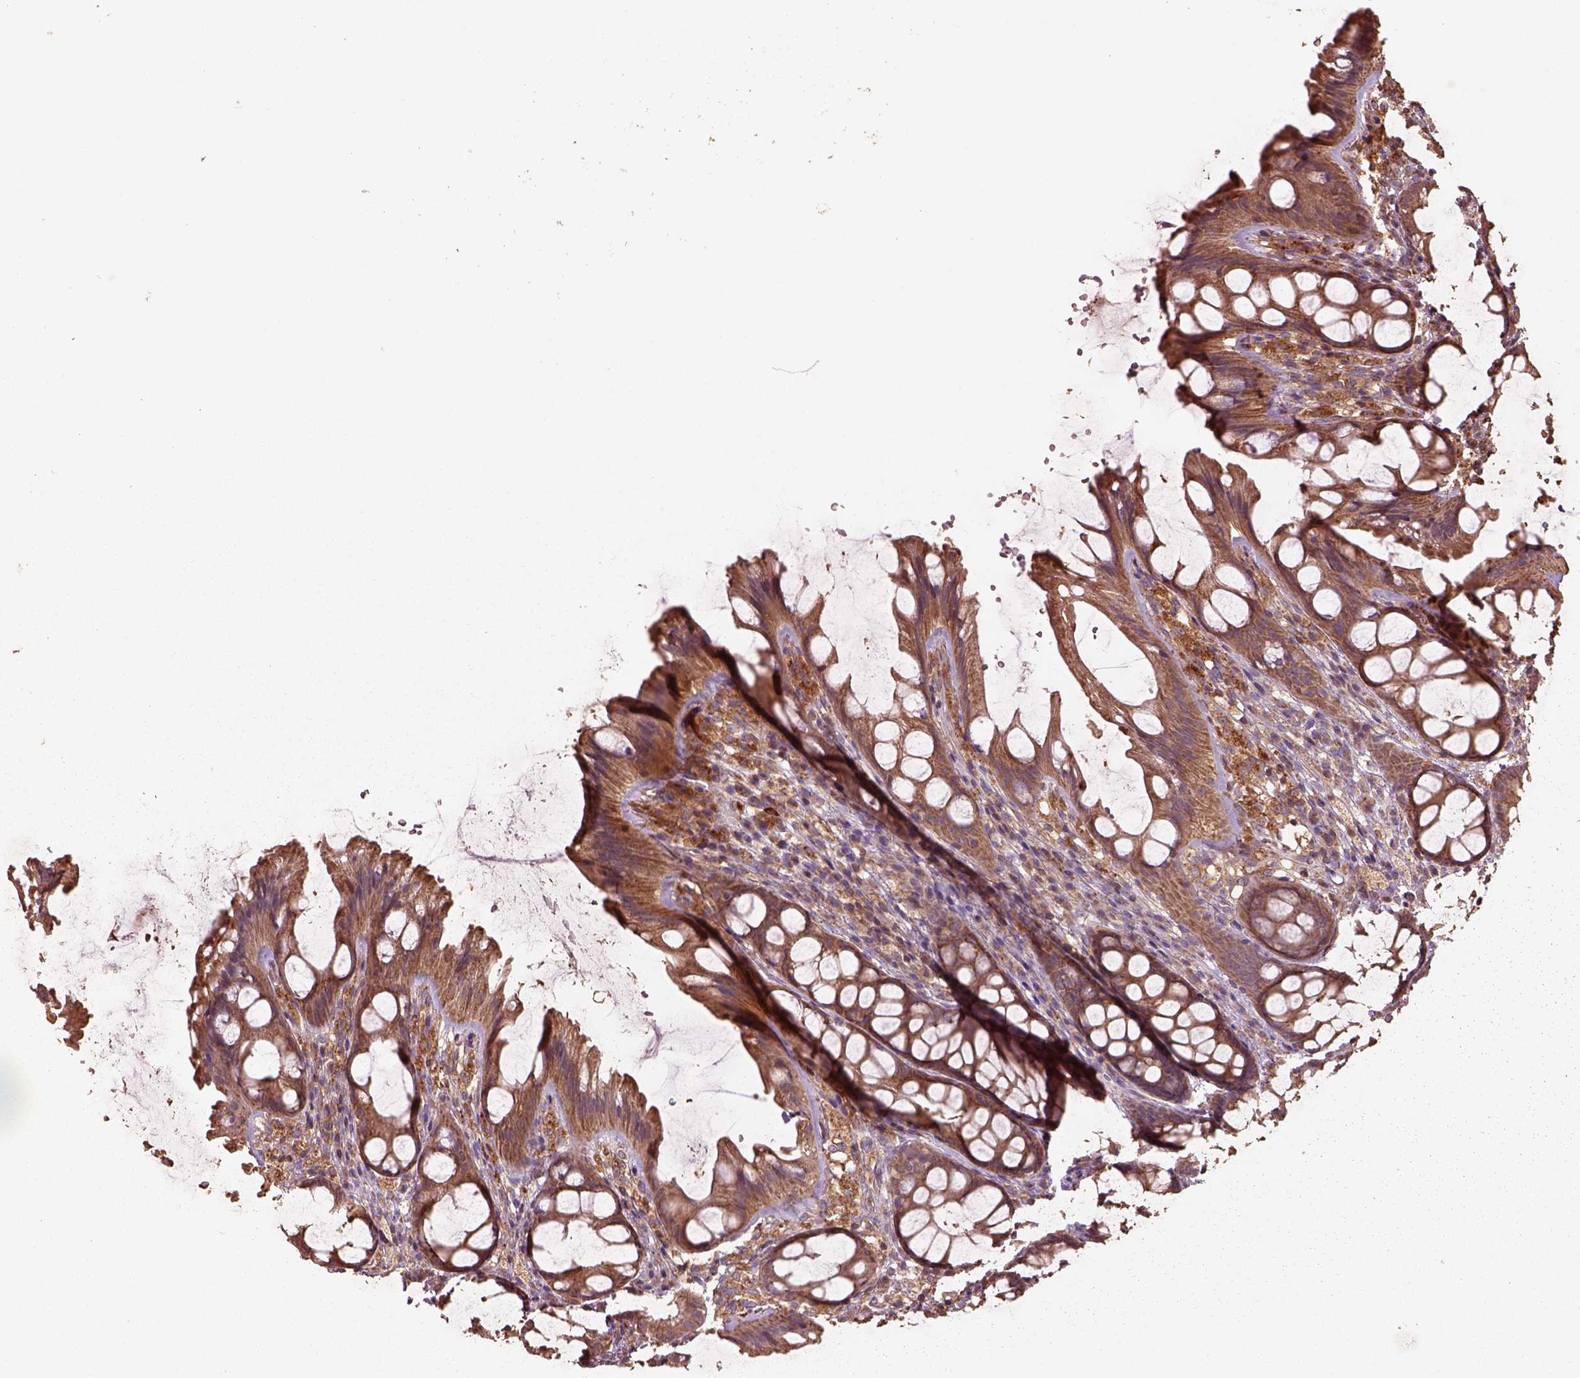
{"staining": {"intensity": "weak", "quantity": ">75%", "location": "cytoplasmic/membranous"}, "tissue": "colon", "cell_type": "Endothelial cells", "image_type": "normal", "snomed": [{"axis": "morphology", "description": "Normal tissue, NOS"}, {"axis": "topography", "description": "Colon"}], "caption": "Immunohistochemical staining of normal colon exhibits weak cytoplasmic/membranous protein expression in approximately >75% of endothelial cells. (DAB (3,3'-diaminobenzidine) IHC with brightfield microscopy, high magnification).", "gene": "TRADD", "patient": {"sex": "male", "age": 47}}